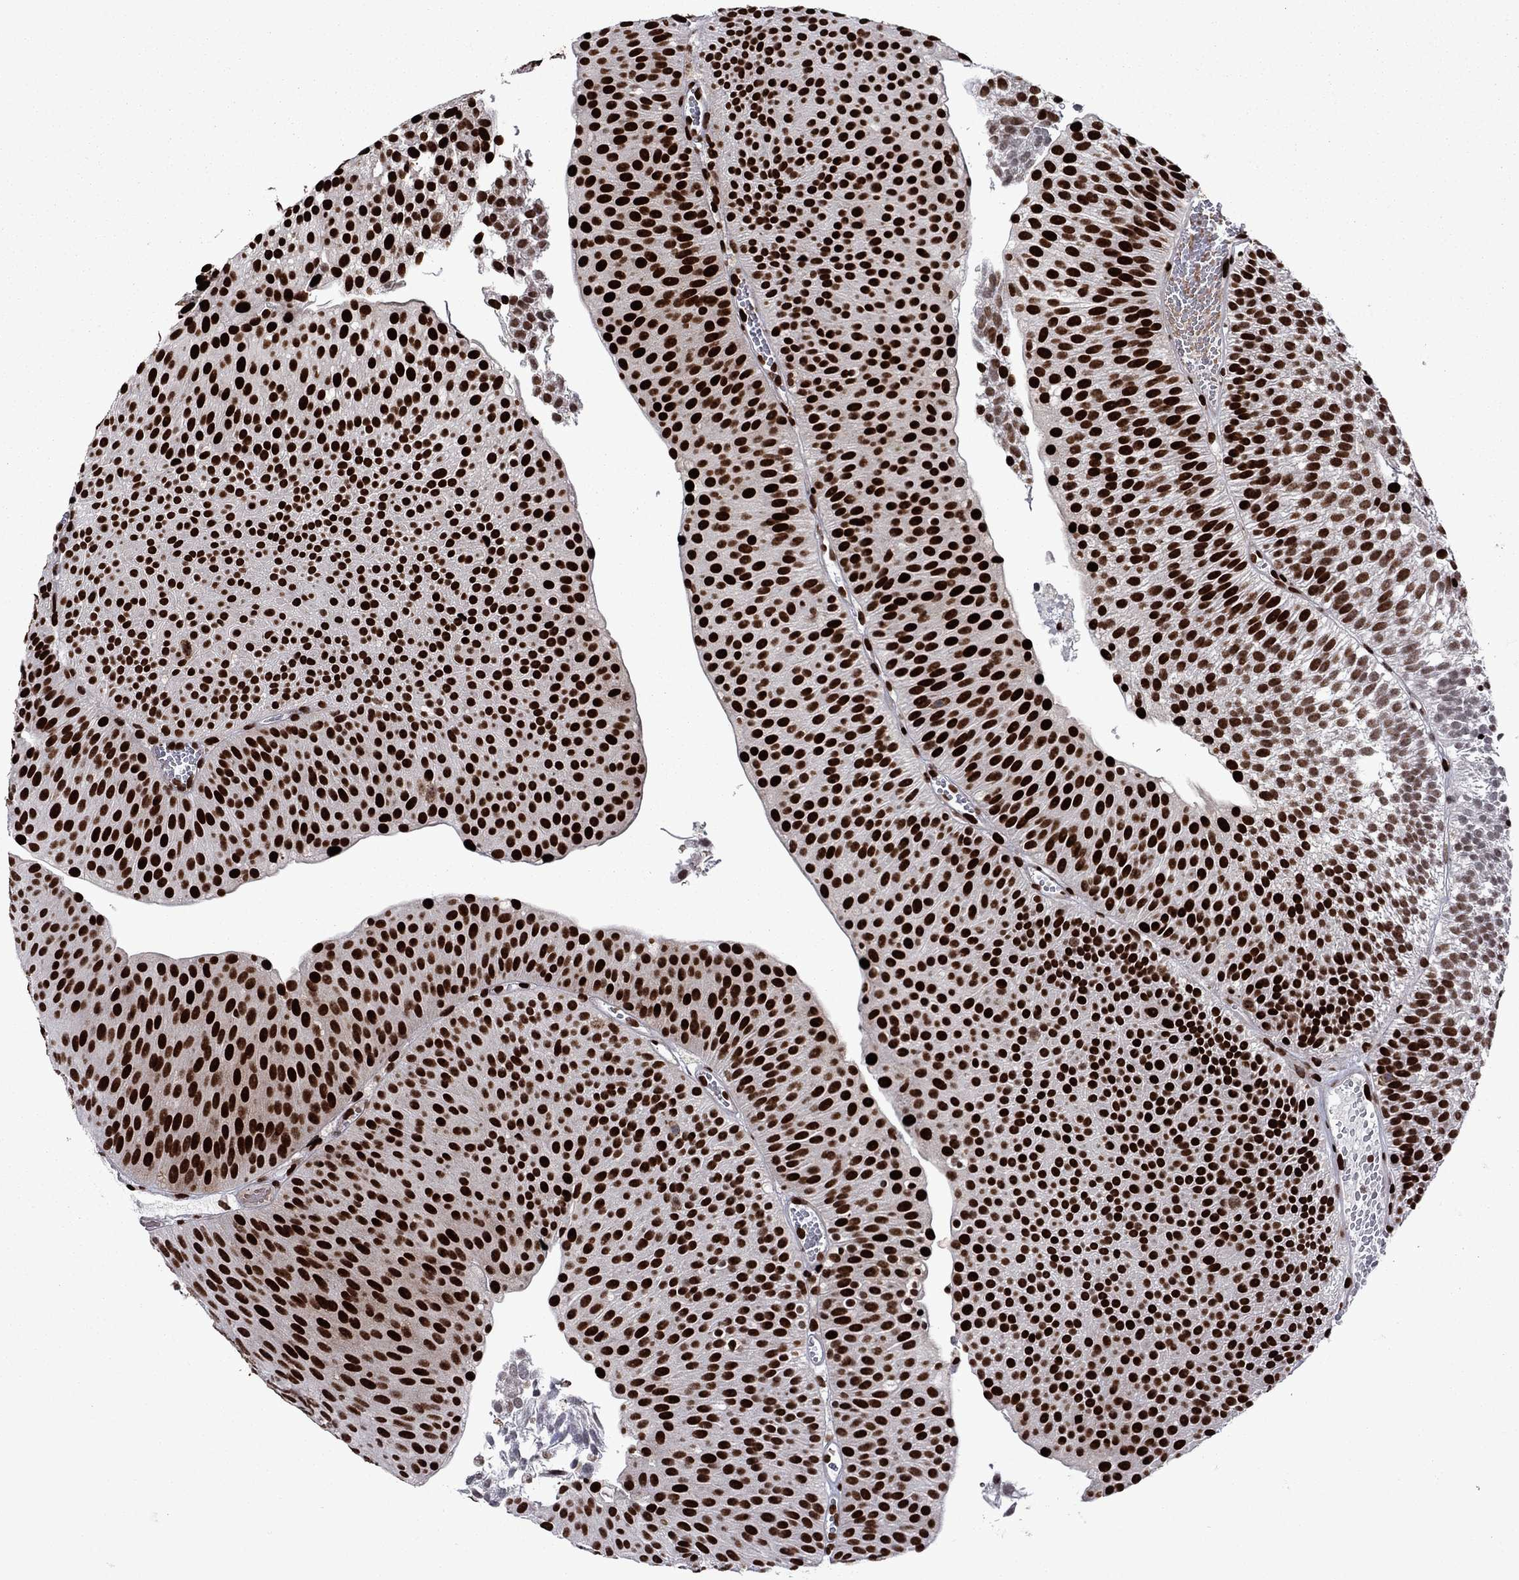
{"staining": {"intensity": "strong", "quantity": ">75%", "location": "nuclear"}, "tissue": "urothelial cancer", "cell_type": "Tumor cells", "image_type": "cancer", "snomed": [{"axis": "morphology", "description": "Urothelial carcinoma, Low grade"}, {"axis": "topography", "description": "Urinary bladder"}], "caption": "Immunohistochemistry (IHC) histopathology image of neoplastic tissue: urothelial cancer stained using immunohistochemistry (IHC) demonstrates high levels of strong protein expression localized specifically in the nuclear of tumor cells, appearing as a nuclear brown color.", "gene": "LIMK1", "patient": {"sex": "male", "age": 65}}